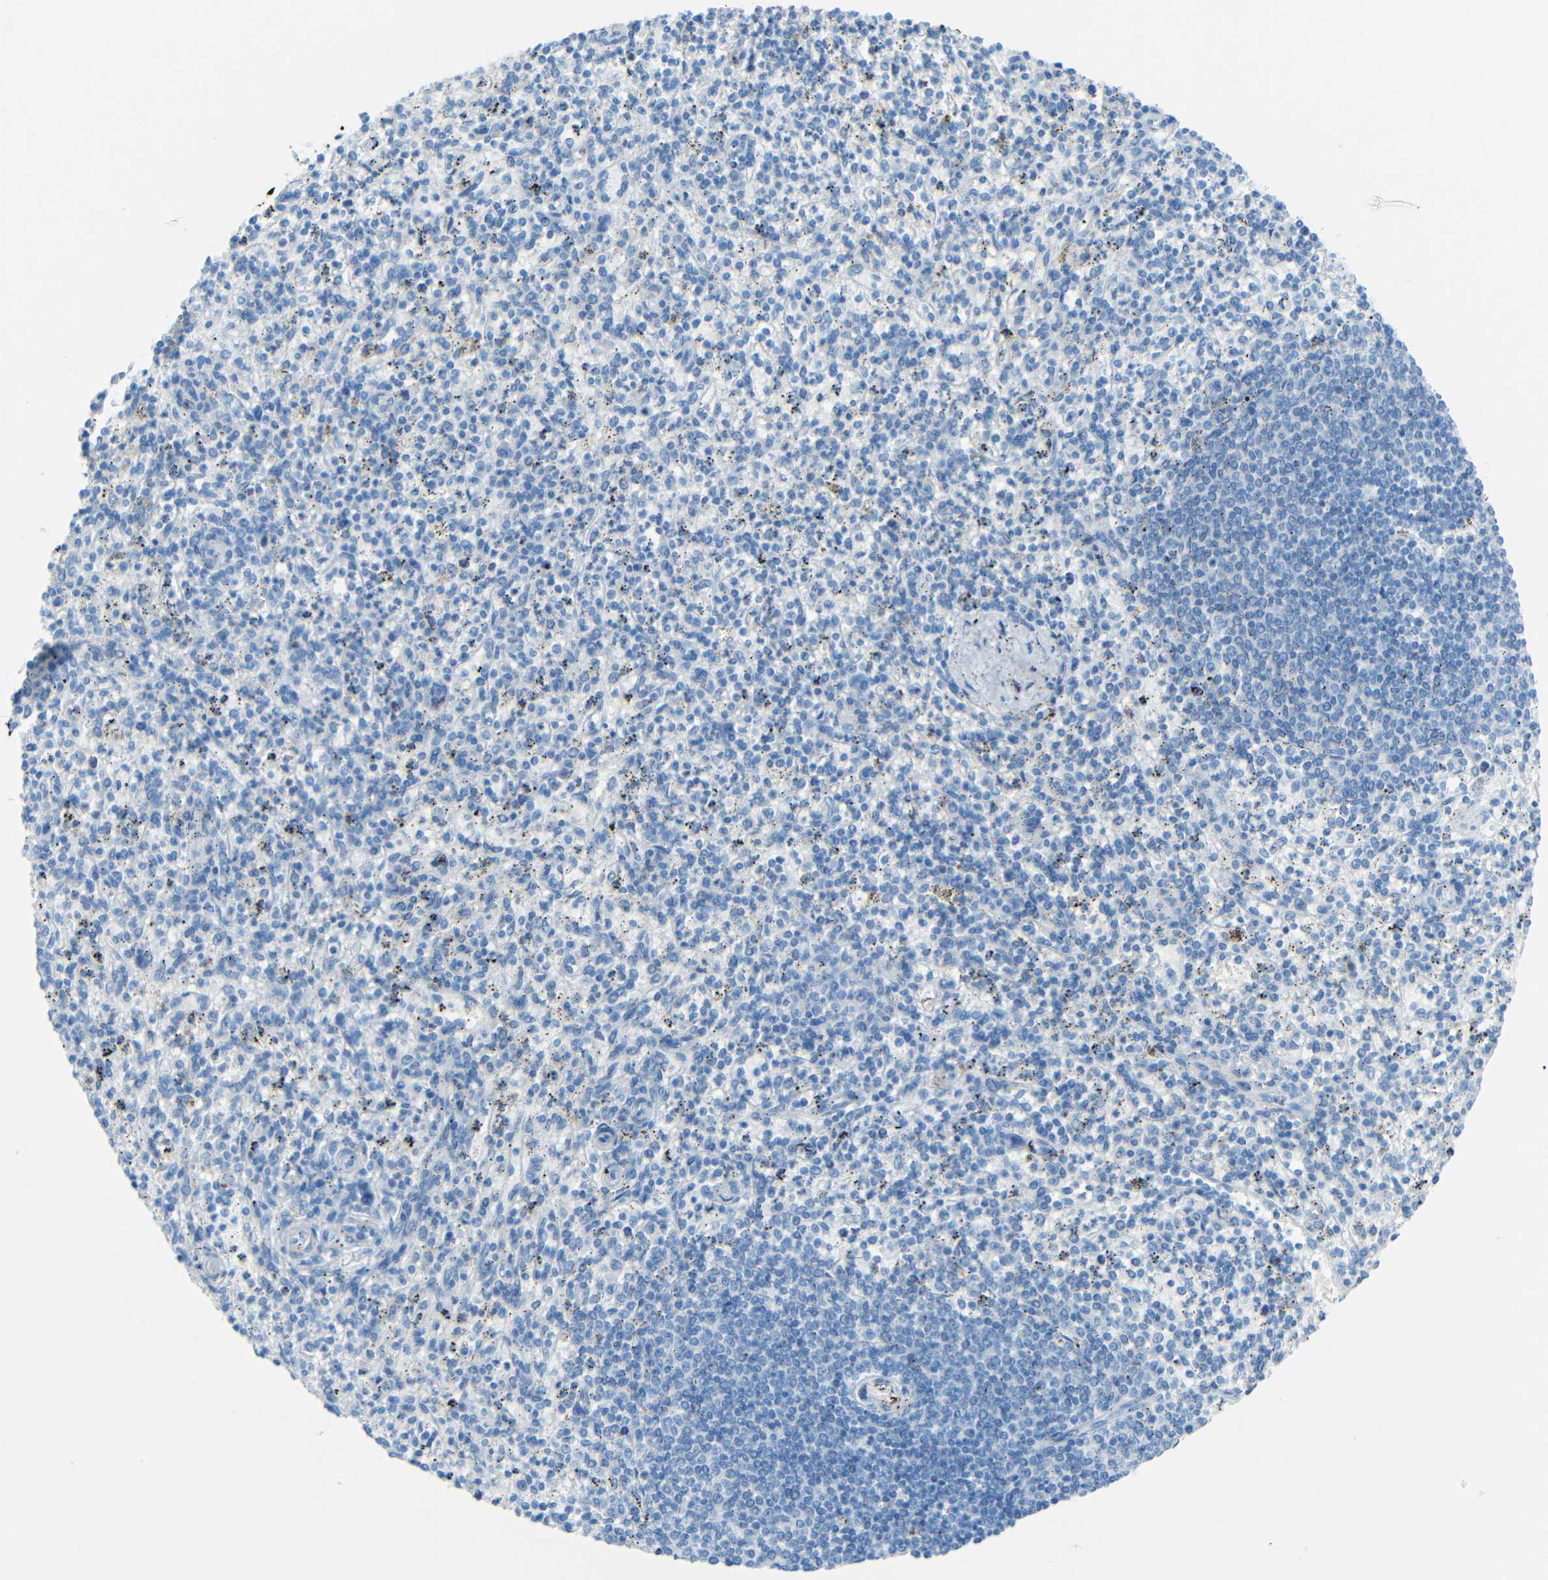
{"staining": {"intensity": "negative", "quantity": "none", "location": "none"}, "tissue": "spleen", "cell_type": "Cells in red pulp", "image_type": "normal", "snomed": [{"axis": "morphology", "description": "Normal tissue, NOS"}, {"axis": "topography", "description": "Spleen"}], "caption": "An immunohistochemistry (IHC) histopathology image of normal spleen is shown. There is no staining in cells in red pulp of spleen.", "gene": "TUBB4B", "patient": {"sex": "male", "age": 72}}